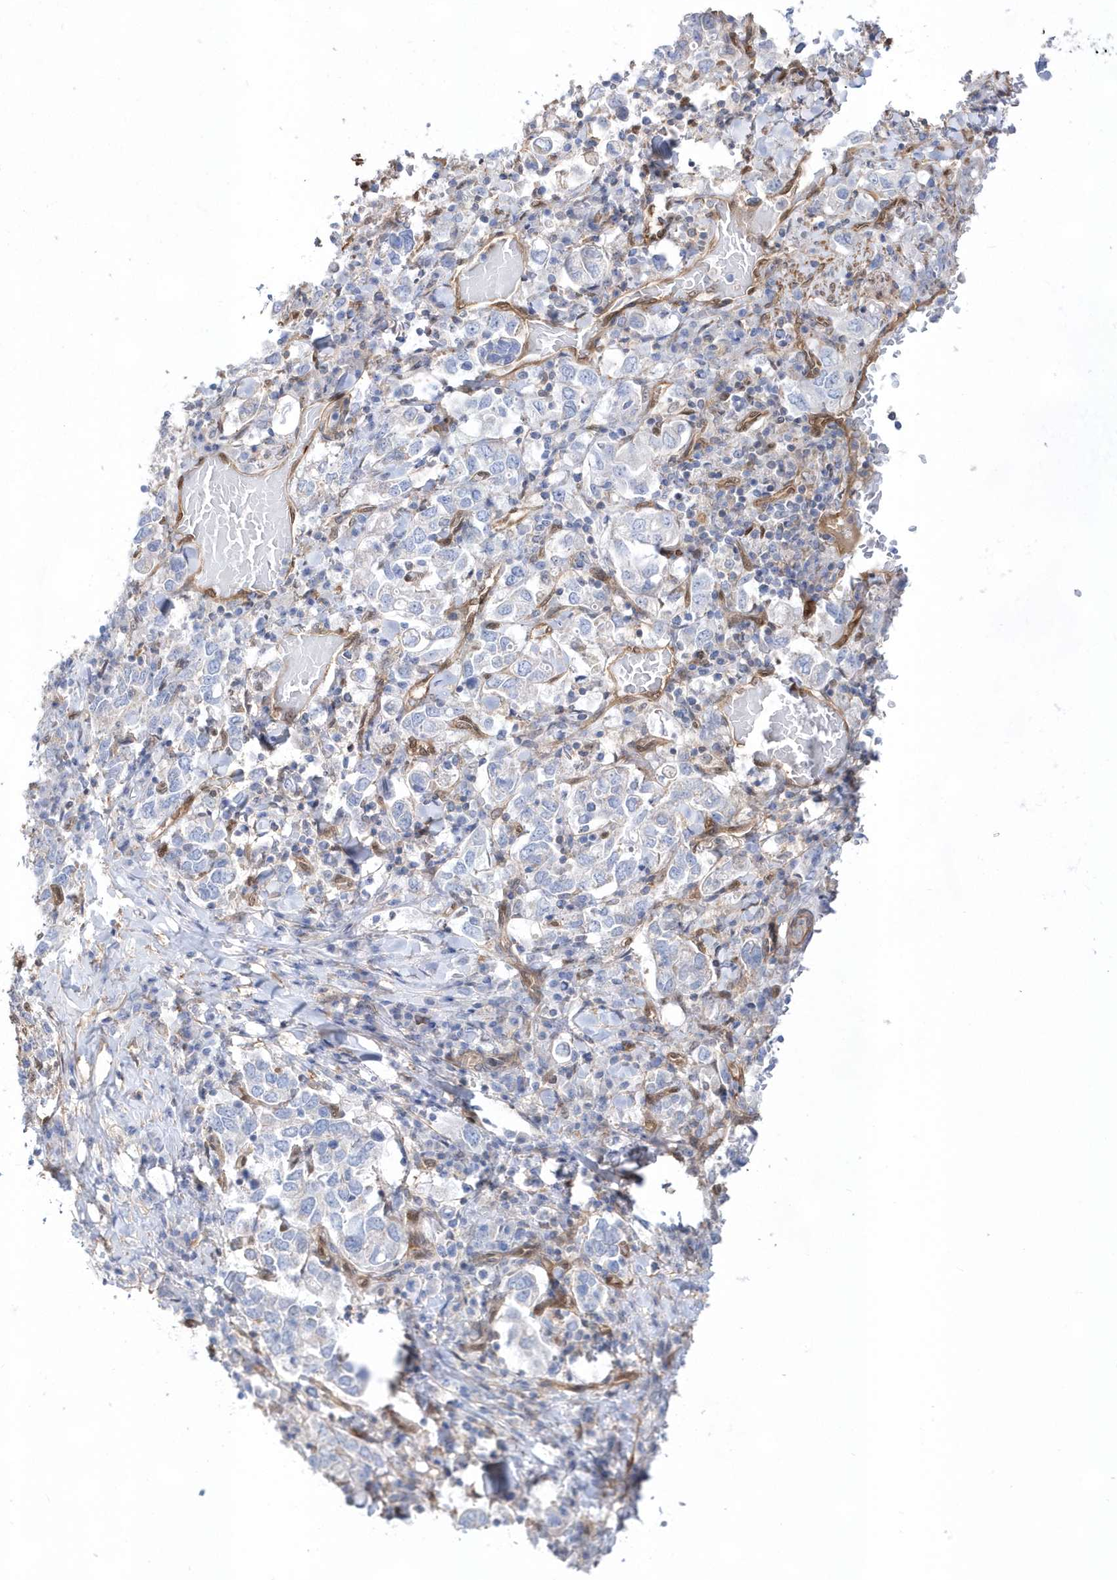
{"staining": {"intensity": "negative", "quantity": "none", "location": "none"}, "tissue": "stomach cancer", "cell_type": "Tumor cells", "image_type": "cancer", "snomed": [{"axis": "morphology", "description": "Adenocarcinoma, NOS"}, {"axis": "topography", "description": "Stomach, upper"}], "caption": "Stomach cancer (adenocarcinoma) stained for a protein using IHC displays no positivity tumor cells.", "gene": "BDH2", "patient": {"sex": "male", "age": 62}}